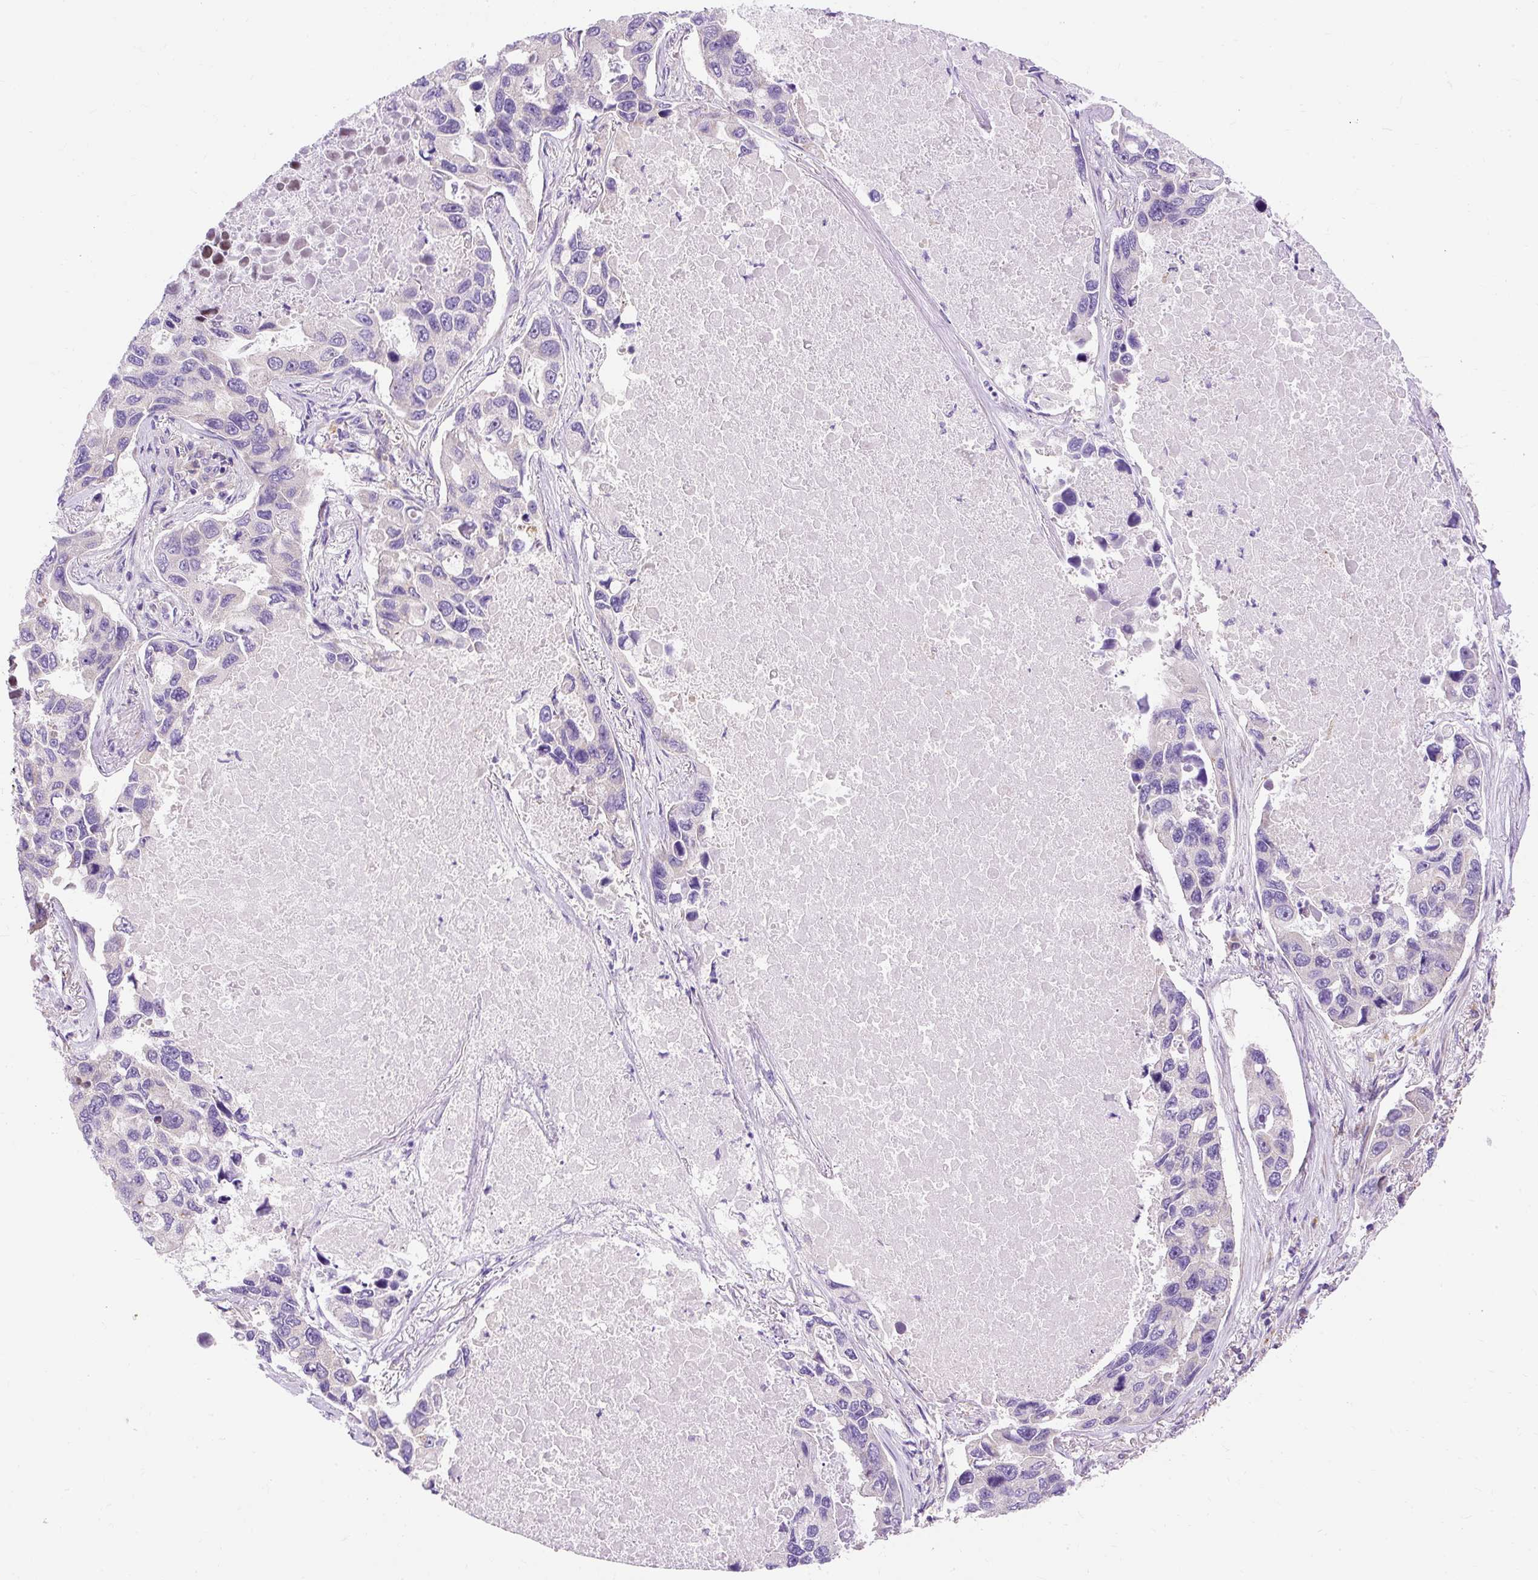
{"staining": {"intensity": "negative", "quantity": "none", "location": "none"}, "tissue": "lung cancer", "cell_type": "Tumor cells", "image_type": "cancer", "snomed": [{"axis": "morphology", "description": "Adenocarcinoma, NOS"}, {"axis": "topography", "description": "Lung"}], "caption": "Lung adenocarcinoma was stained to show a protein in brown. There is no significant positivity in tumor cells.", "gene": "OR4K15", "patient": {"sex": "male", "age": 64}}